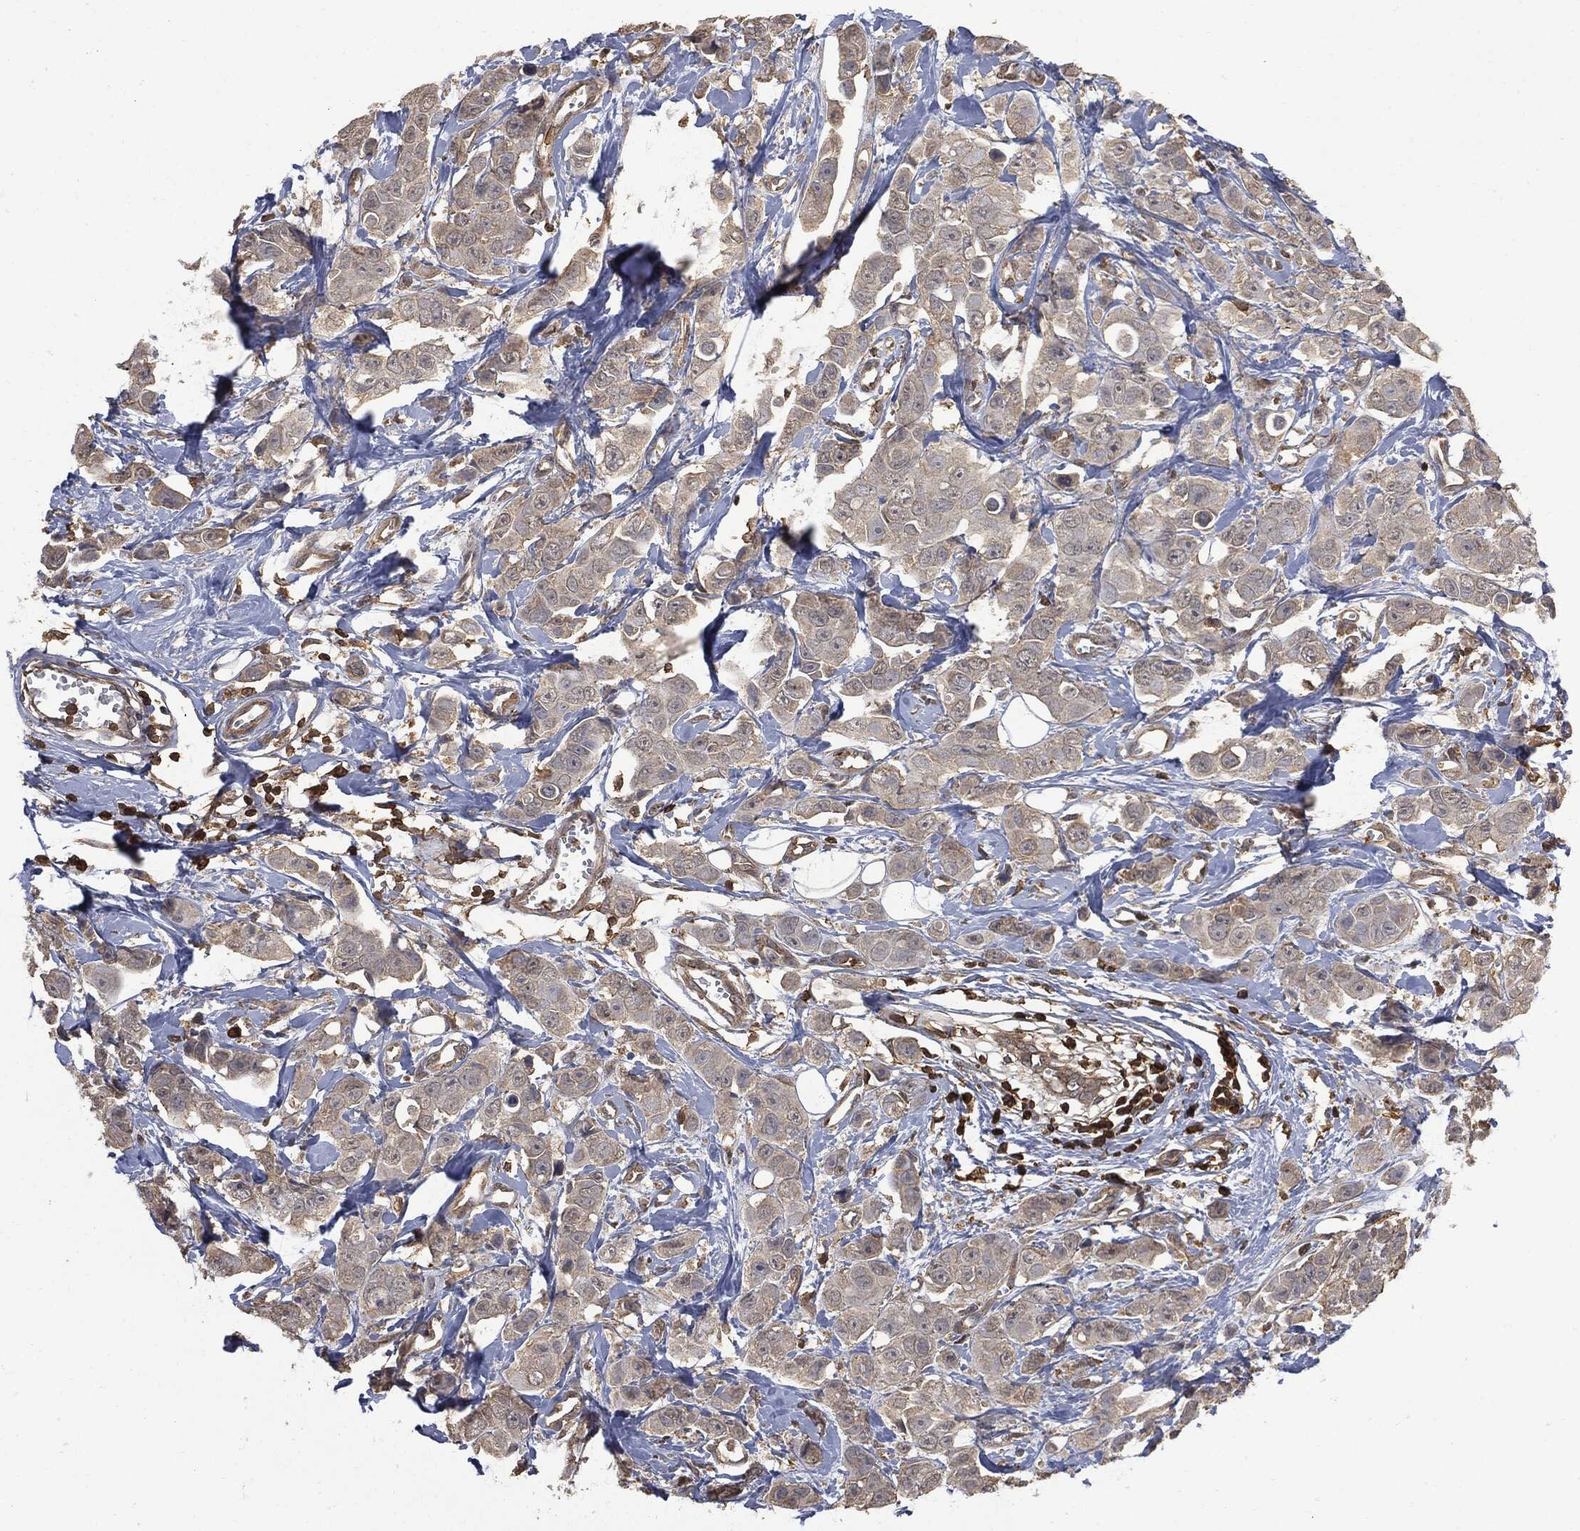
{"staining": {"intensity": "negative", "quantity": "none", "location": "none"}, "tissue": "breast cancer", "cell_type": "Tumor cells", "image_type": "cancer", "snomed": [{"axis": "morphology", "description": "Duct carcinoma"}, {"axis": "topography", "description": "Breast"}], "caption": "Breast cancer (invasive ductal carcinoma) stained for a protein using immunohistochemistry (IHC) exhibits no positivity tumor cells.", "gene": "PSMB10", "patient": {"sex": "female", "age": 35}}